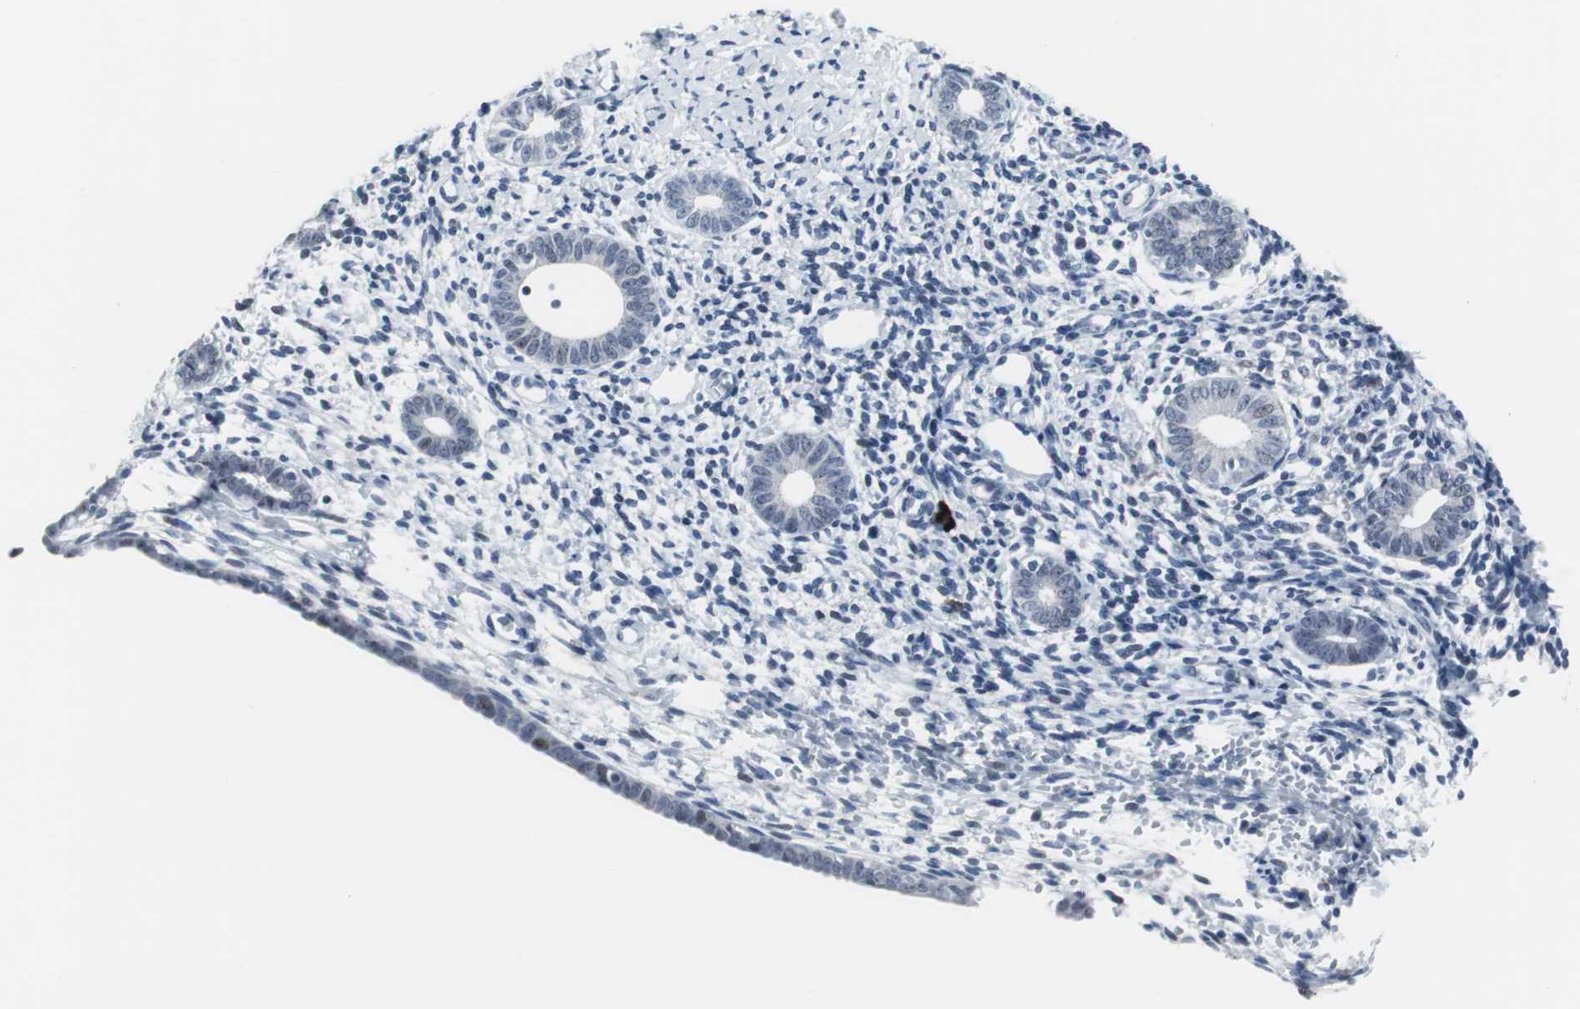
{"staining": {"intensity": "negative", "quantity": "none", "location": "none"}, "tissue": "endometrium", "cell_type": "Cells in endometrial stroma", "image_type": "normal", "snomed": [{"axis": "morphology", "description": "Normal tissue, NOS"}, {"axis": "topography", "description": "Endometrium"}], "caption": "Immunohistochemistry photomicrograph of benign human endometrium stained for a protein (brown), which demonstrates no positivity in cells in endometrial stroma. The staining was performed using DAB (3,3'-diaminobenzidine) to visualize the protein expression in brown, while the nuclei were stained in blue with hematoxylin (Magnification: 20x).", "gene": "DOK1", "patient": {"sex": "female", "age": 71}}